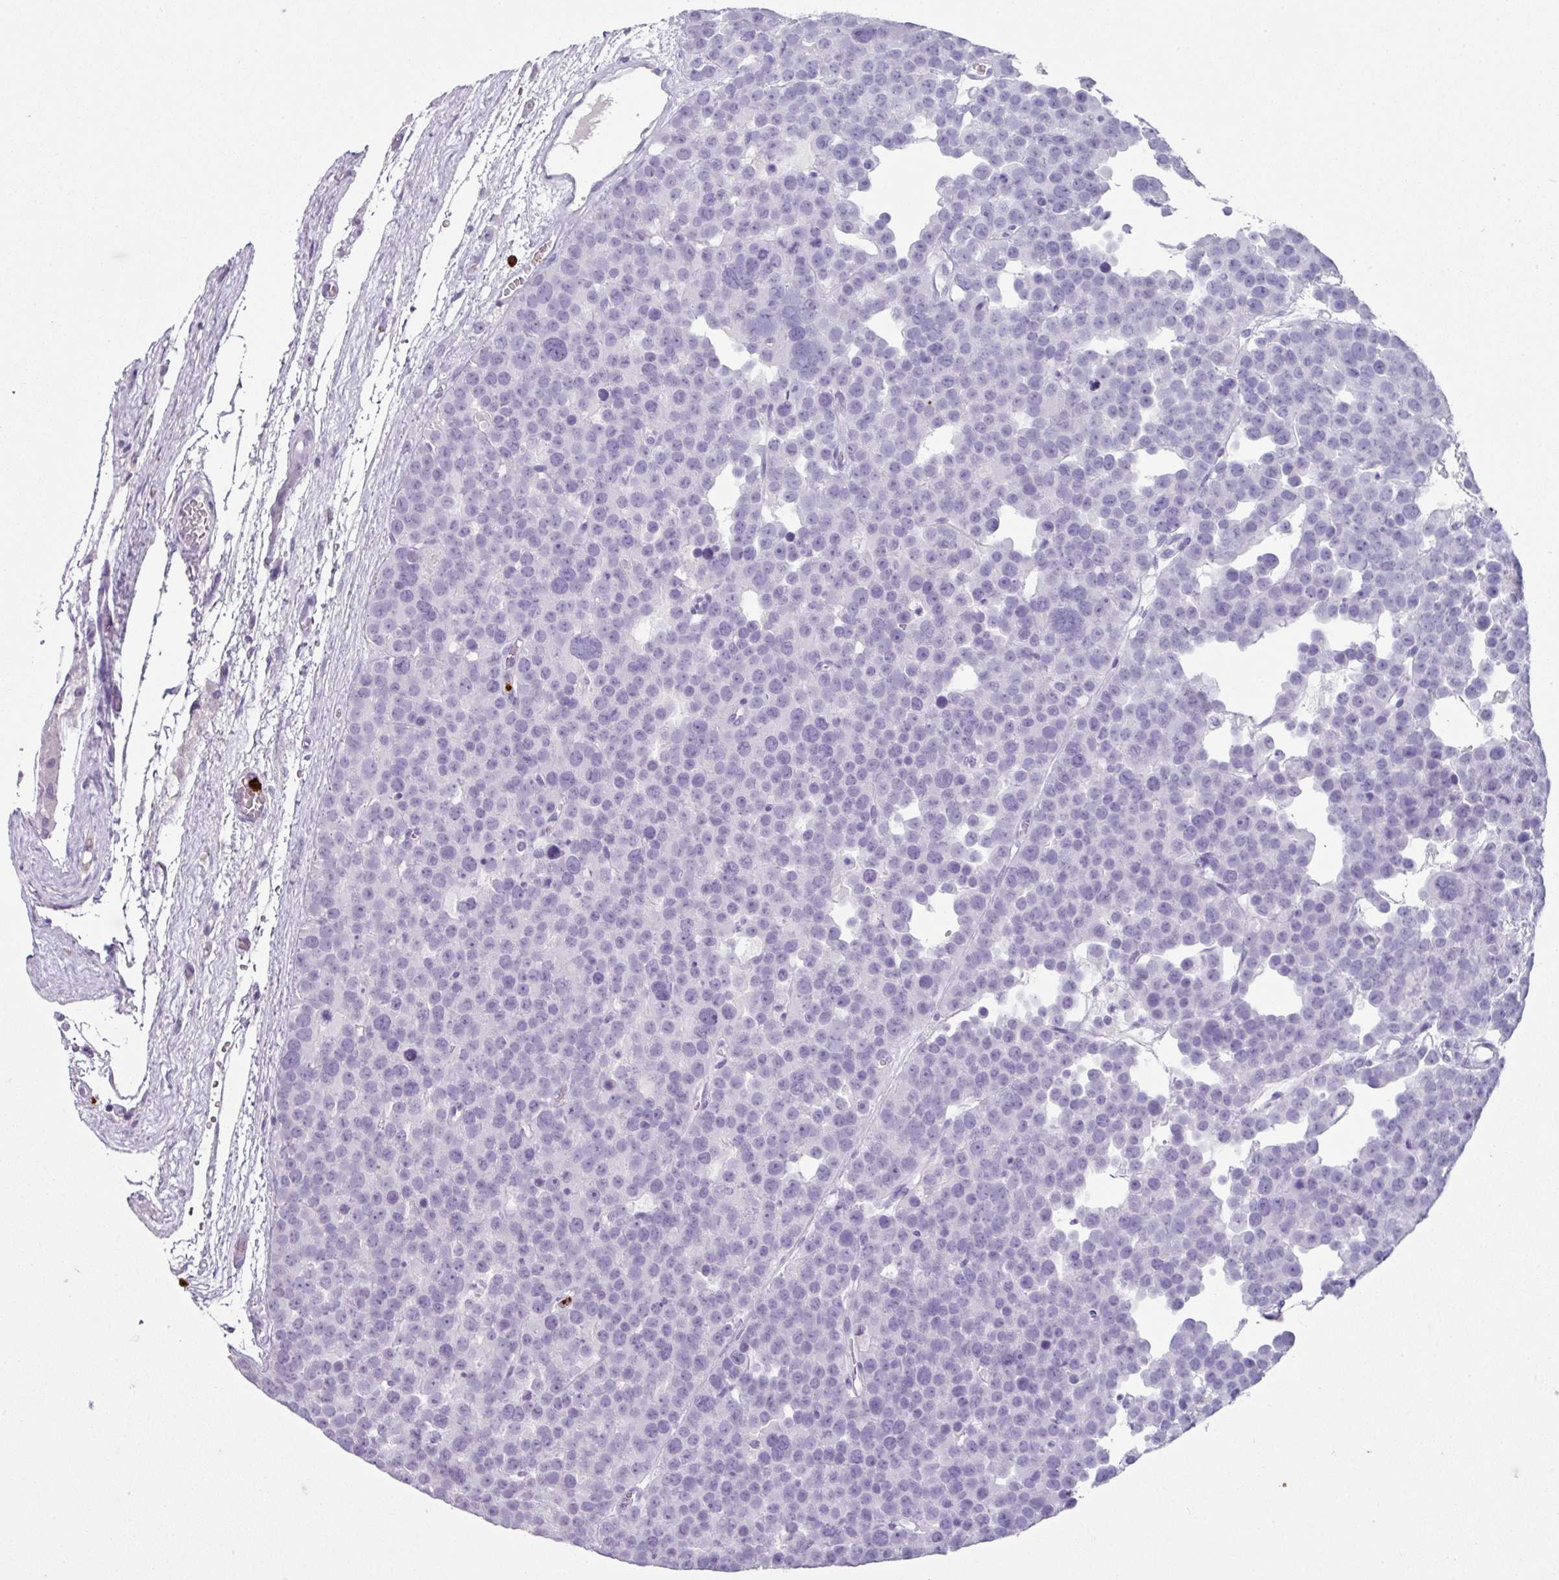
{"staining": {"intensity": "negative", "quantity": "none", "location": "none"}, "tissue": "testis cancer", "cell_type": "Tumor cells", "image_type": "cancer", "snomed": [{"axis": "morphology", "description": "Seminoma, NOS"}, {"axis": "topography", "description": "Testis"}], "caption": "Micrograph shows no protein staining in tumor cells of seminoma (testis) tissue.", "gene": "CTSG", "patient": {"sex": "male", "age": 71}}